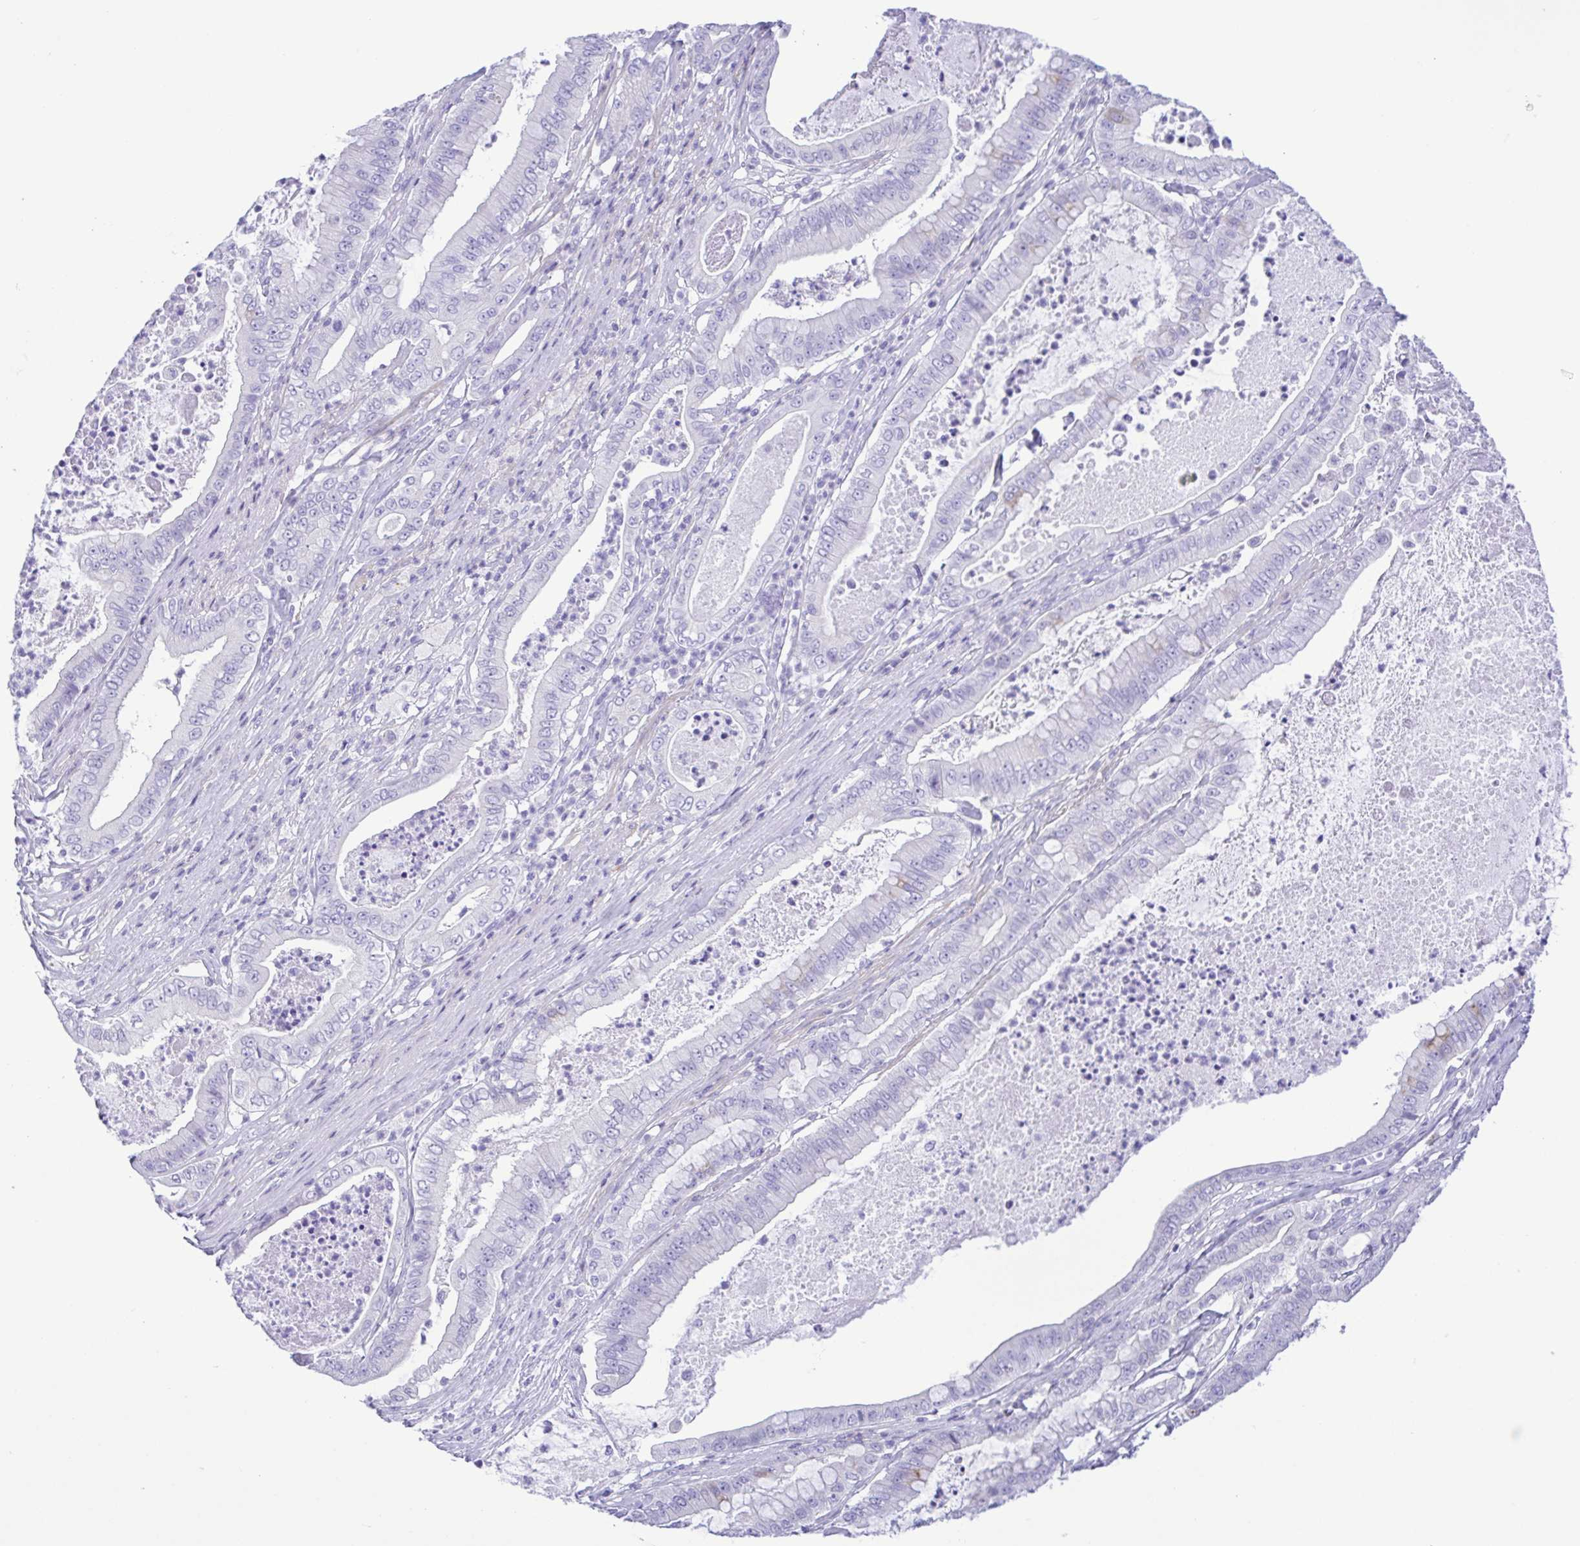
{"staining": {"intensity": "negative", "quantity": "none", "location": "none"}, "tissue": "pancreatic cancer", "cell_type": "Tumor cells", "image_type": "cancer", "snomed": [{"axis": "morphology", "description": "Adenocarcinoma, NOS"}, {"axis": "topography", "description": "Pancreas"}], "caption": "This photomicrograph is of adenocarcinoma (pancreatic) stained with immunohistochemistry (IHC) to label a protein in brown with the nuclei are counter-stained blue. There is no staining in tumor cells. (Immunohistochemistry, brightfield microscopy, high magnification).", "gene": "GPR182", "patient": {"sex": "male", "age": 71}}